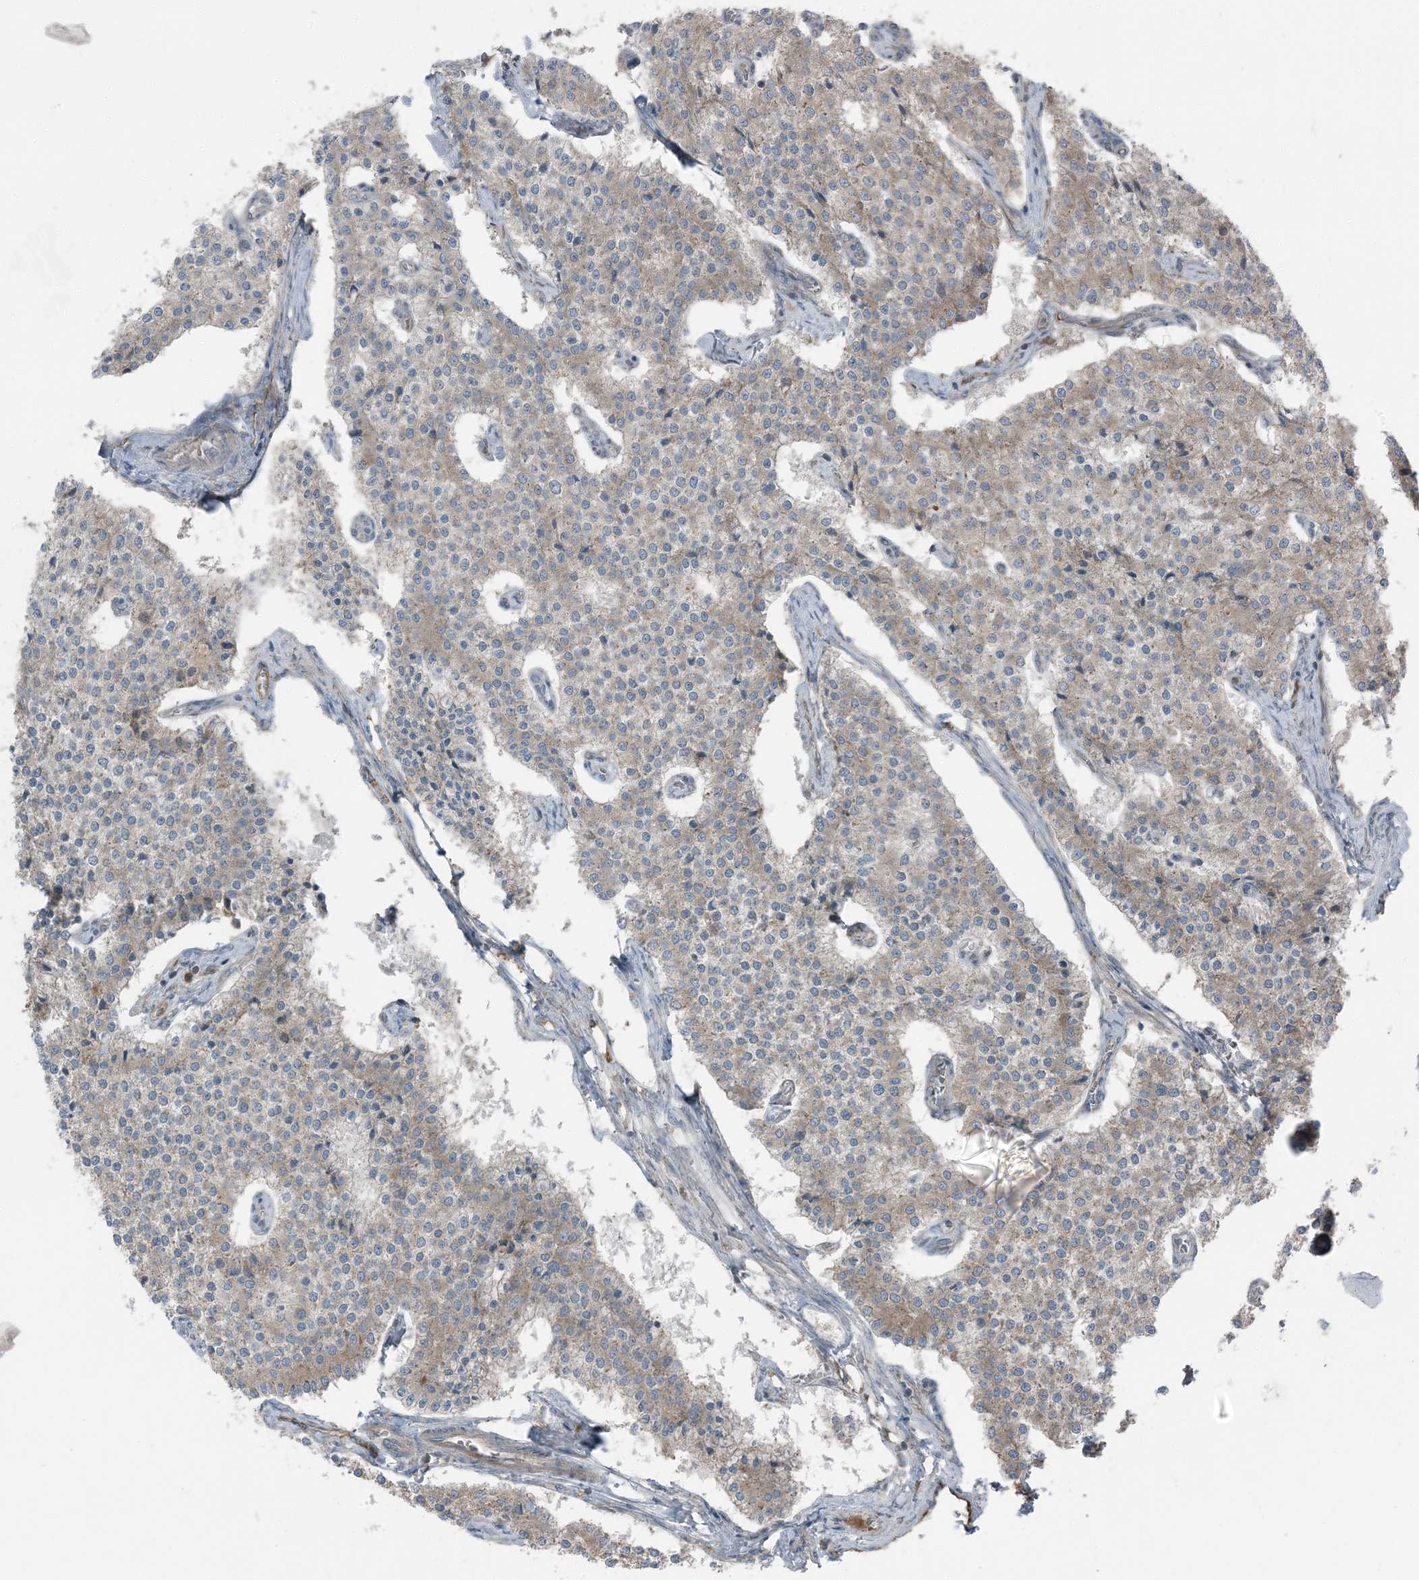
{"staining": {"intensity": "weak", "quantity": "25%-75%", "location": "cytoplasmic/membranous"}, "tissue": "carcinoid", "cell_type": "Tumor cells", "image_type": "cancer", "snomed": [{"axis": "morphology", "description": "Carcinoid, malignant, NOS"}, {"axis": "topography", "description": "Colon"}], "caption": "Carcinoid stained for a protein (brown) shows weak cytoplasmic/membranous positive expression in approximately 25%-75% of tumor cells.", "gene": "RAB3GAP1", "patient": {"sex": "female", "age": 52}}